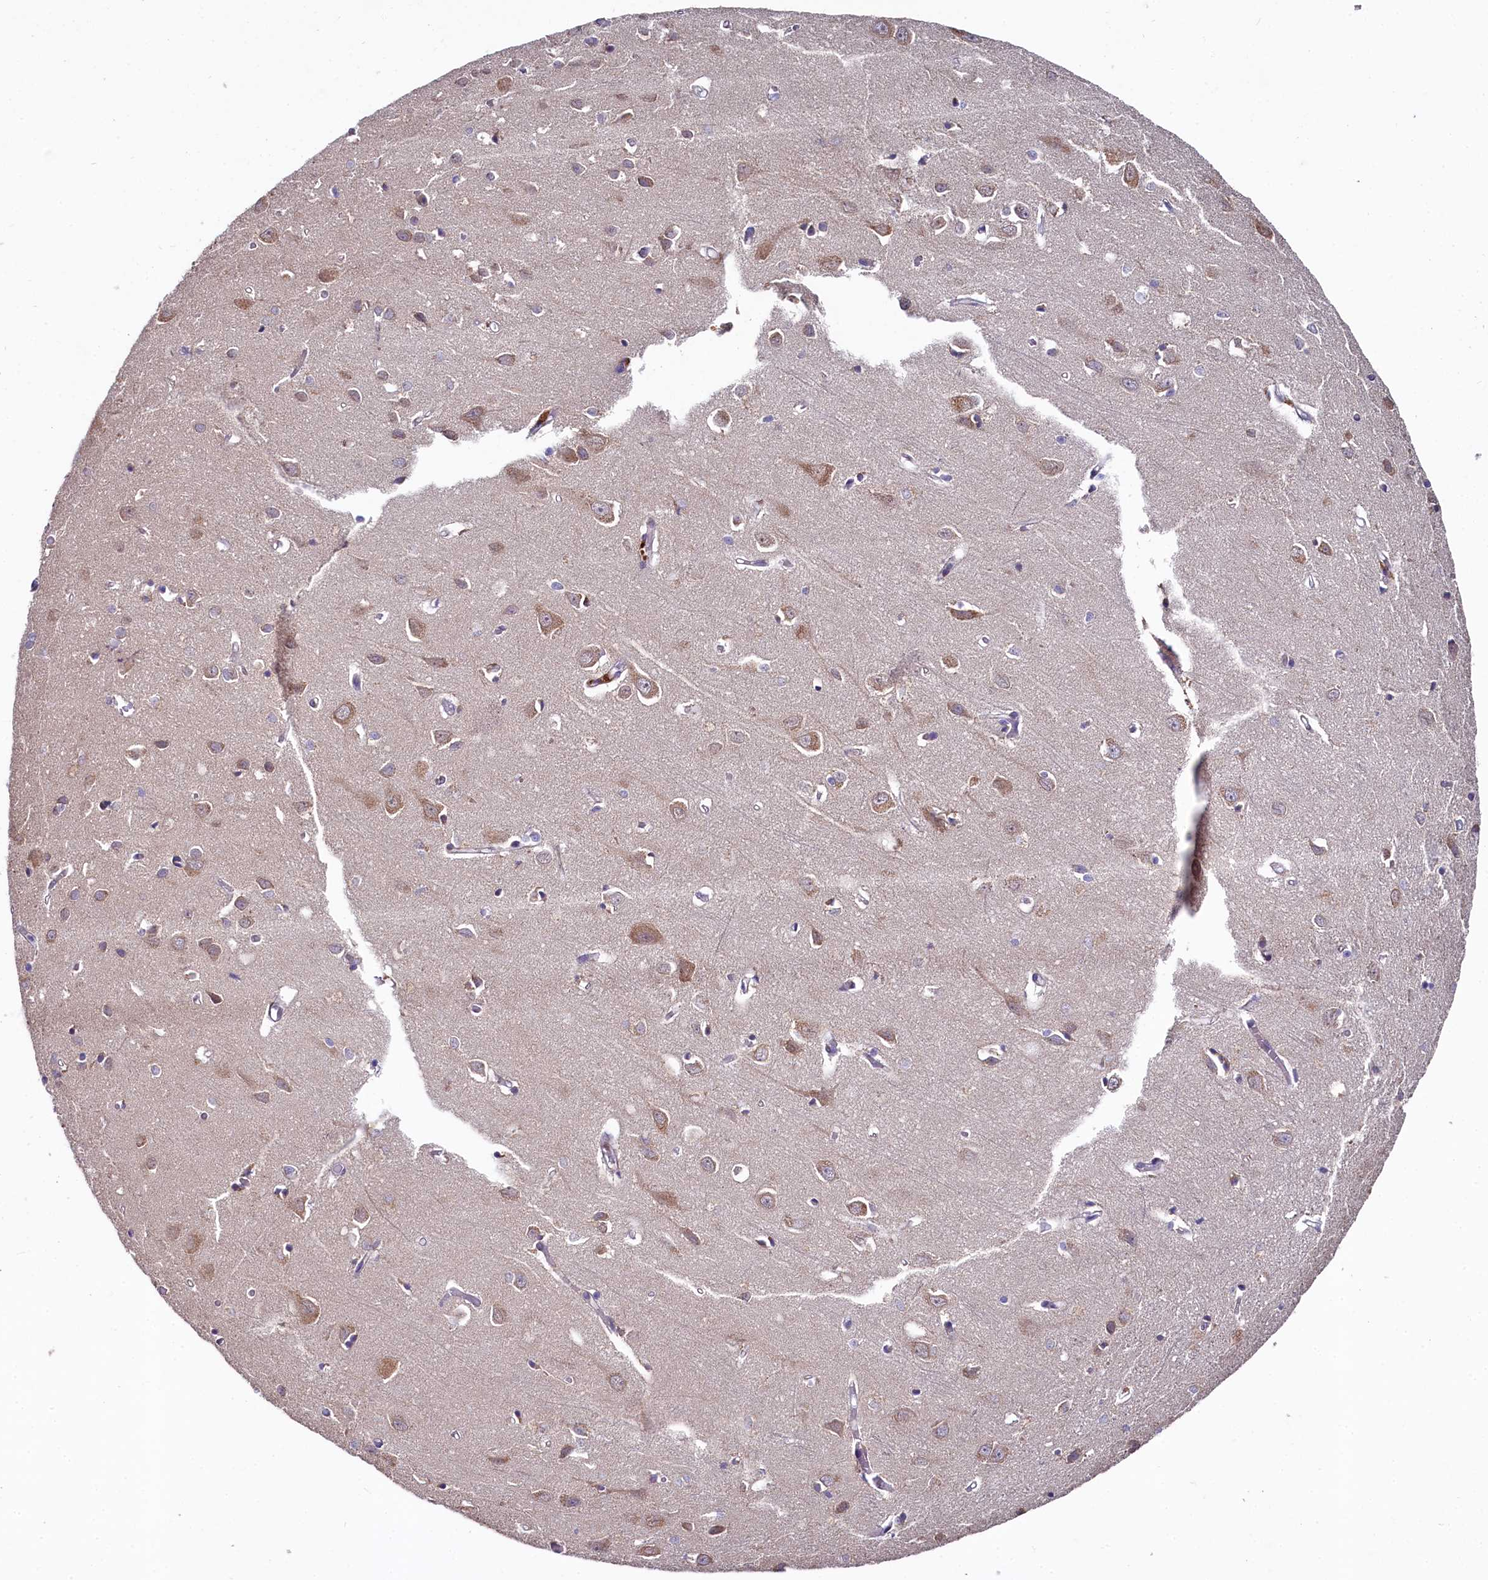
{"staining": {"intensity": "negative", "quantity": "none", "location": "none"}, "tissue": "cerebral cortex", "cell_type": "Endothelial cells", "image_type": "normal", "snomed": [{"axis": "morphology", "description": "Normal tissue, NOS"}, {"axis": "topography", "description": "Cerebral cortex"}], "caption": "This is an IHC histopathology image of normal human cerebral cortex. There is no positivity in endothelial cells.", "gene": "MRPL57", "patient": {"sex": "female", "age": 64}}